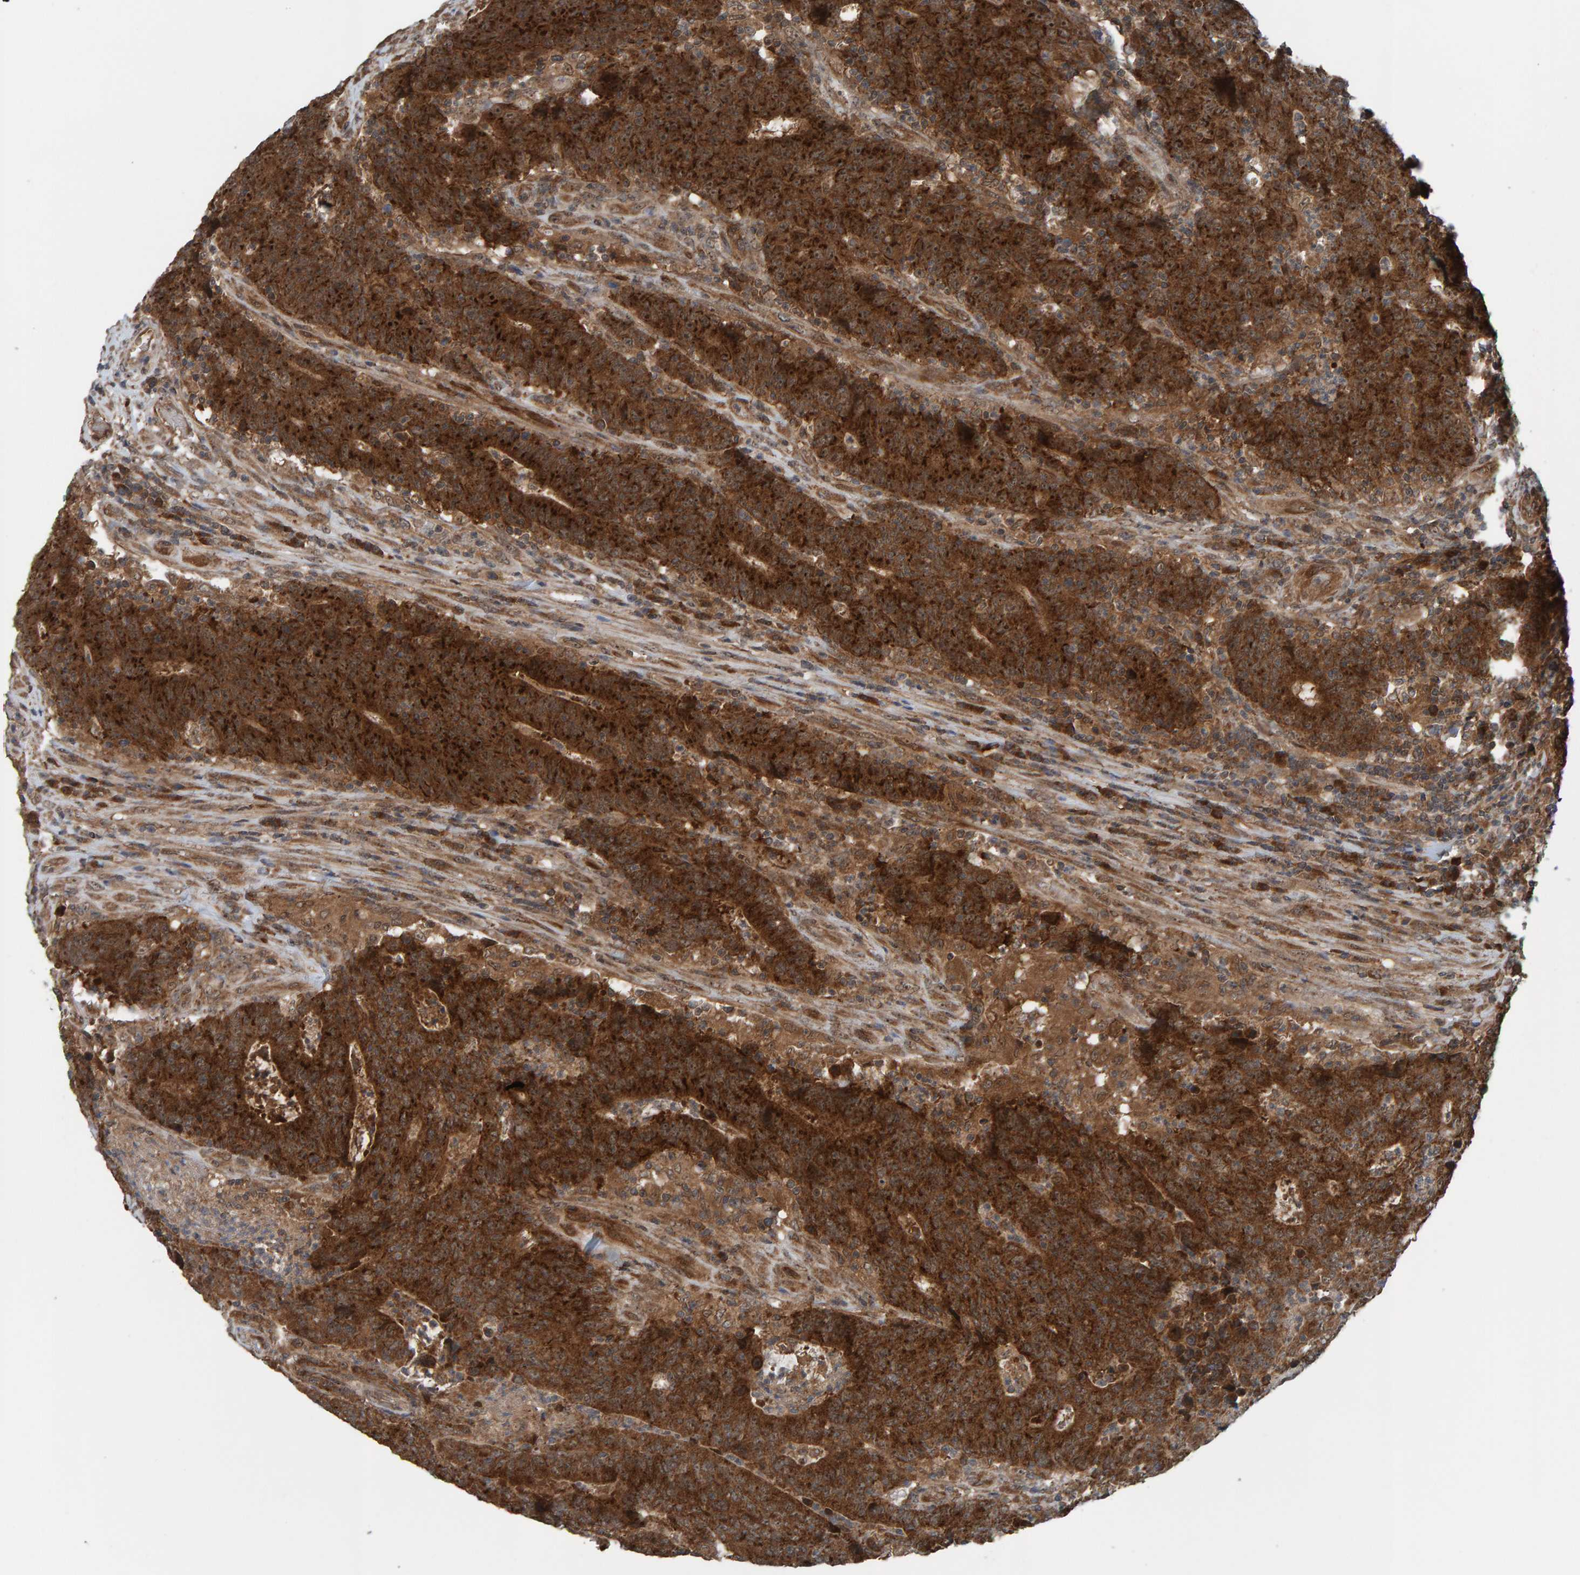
{"staining": {"intensity": "strong", "quantity": ">75%", "location": "cytoplasmic/membranous"}, "tissue": "colorectal cancer", "cell_type": "Tumor cells", "image_type": "cancer", "snomed": [{"axis": "morphology", "description": "Normal tissue, NOS"}, {"axis": "morphology", "description": "Adenocarcinoma, NOS"}, {"axis": "topography", "description": "Colon"}], "caption": "High-power microscopy captured an immunohistochemistry (IHC) image of colorectal cancer (adenocarcinoma), revealing strong cytoplasmic/membranous positivity in about >75% of tumor cells. (DAB IHC with brightfield microscopy, high magnification).", "gene": "CUEDC1", "patient": {"sex": "female", "age": 75}}